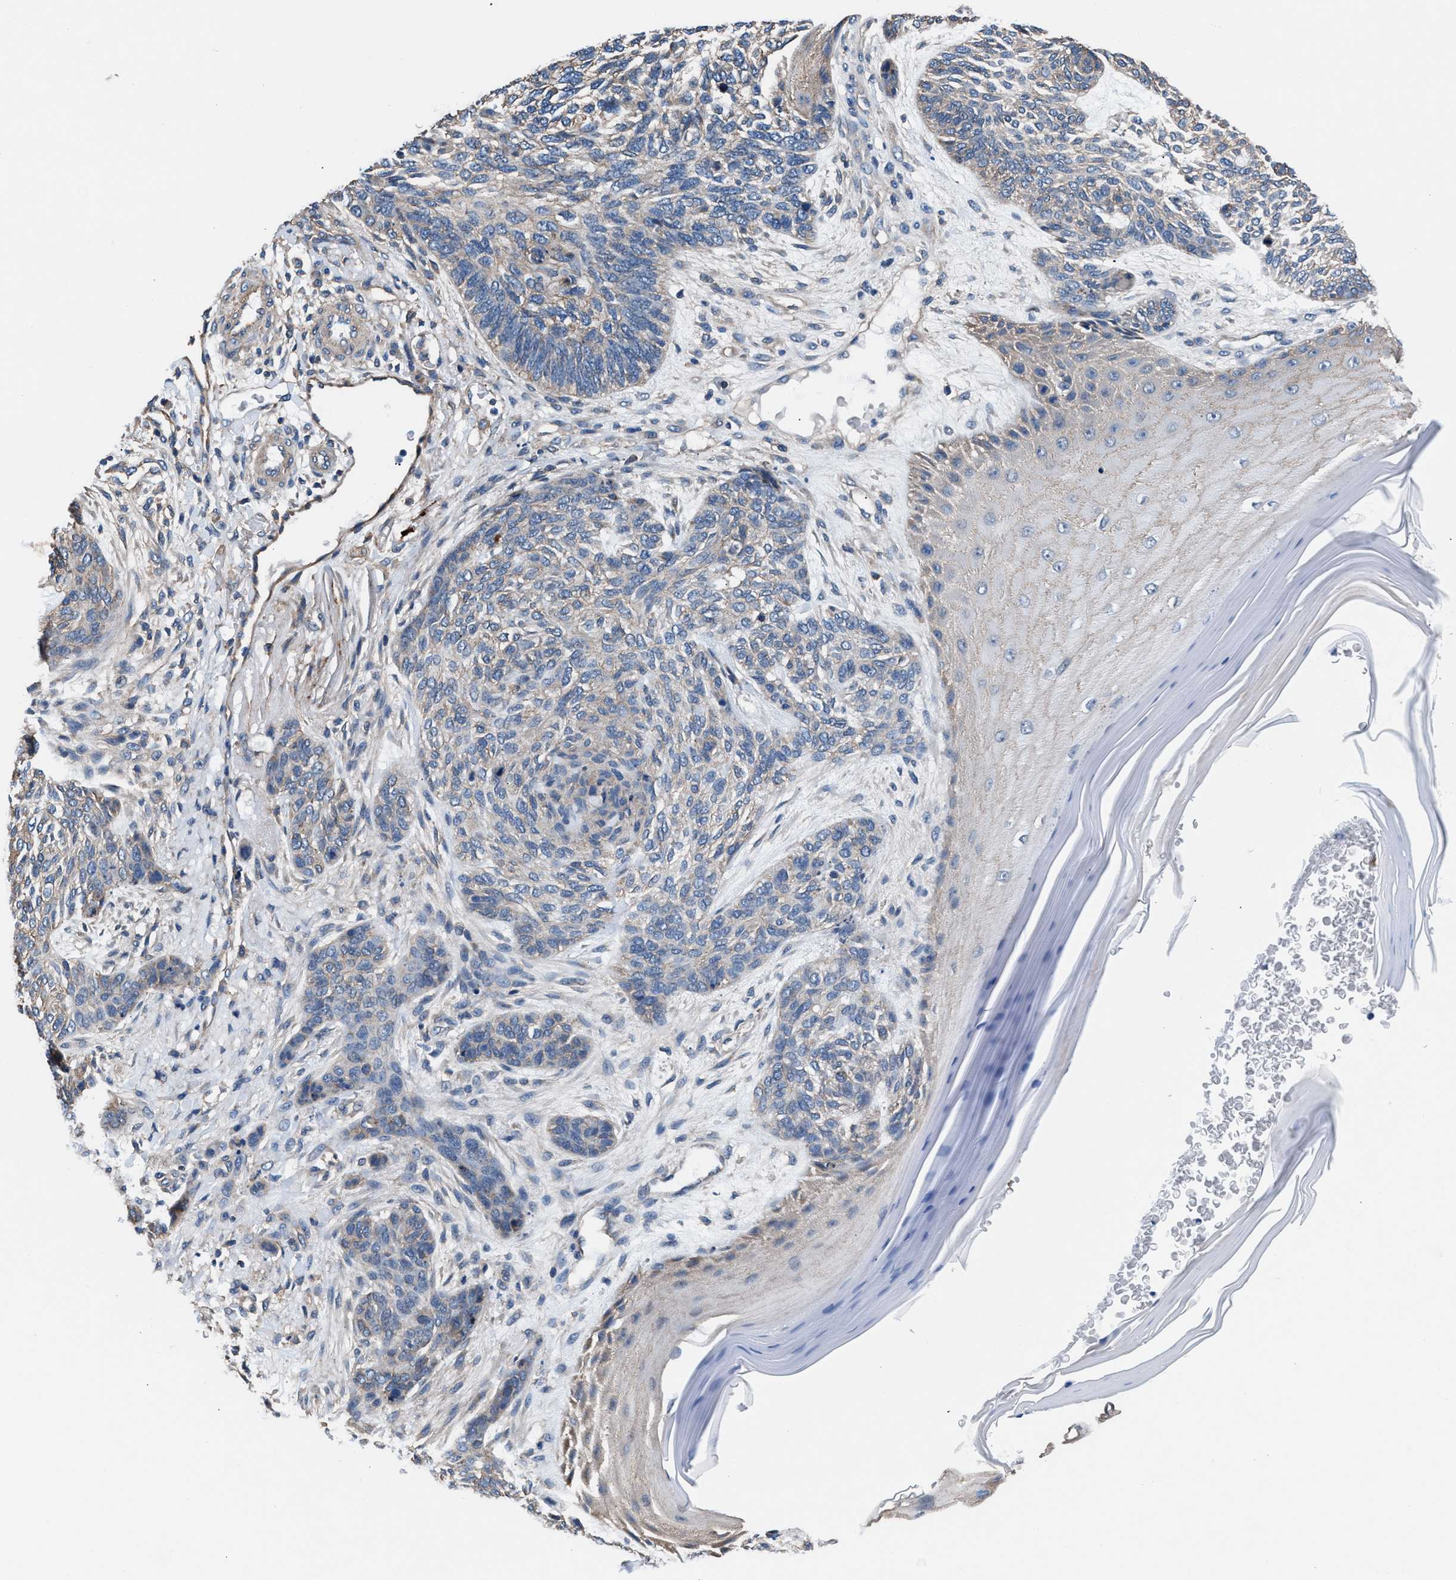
{"staining": {"intensity": "weak", "quantity": "<25%", "location": "cytoplasmic/membranous"}, "tissue": "skin cancer", "cell_type": "Tumor cells", "image_type": "cancer", "snomed": [{"axis": "morphology", "description": "Basal cell carcinoma"}, {"axis": "topography", "description": "Skin"}], "caption": "Tumor cells show no significant positivity in skin basal cell carcinoma.", "gene": "NKTR", "patient": {"sex": "male", "age": 55}}